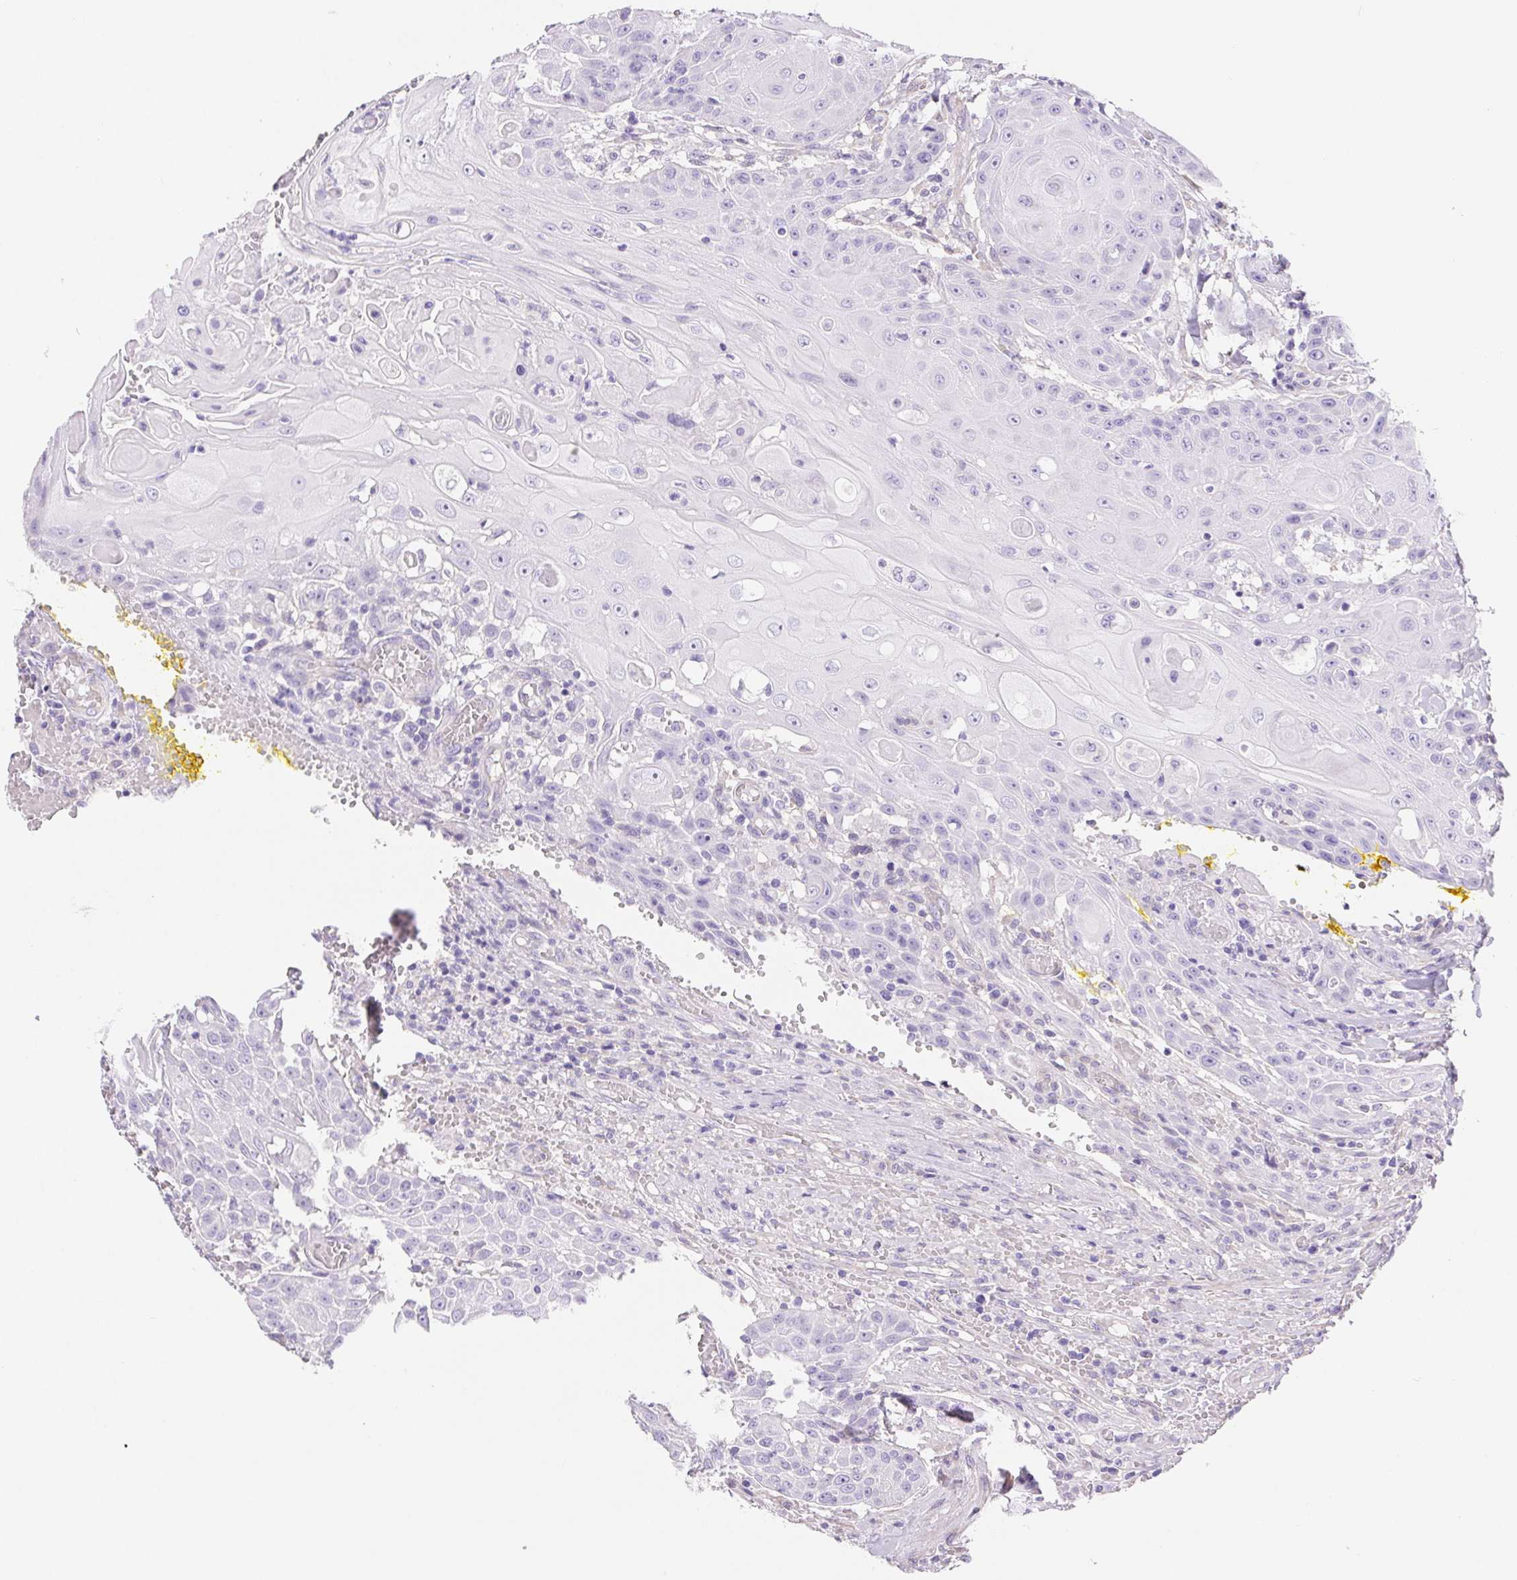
{"staining": {"intensity": "negative", "quantity": "none", "location": "none"}, "tissue": "head and neck cancer", "cell_type": "Tumor cells", "image_type": "cancer", "snomed": [{"axis": "morphology", "description": "Normal tissue, NOS"}, {"axis": "morphology", "description": "Squamous cell carcinoma, NOS"}, {"axis": "topography", "description": "Oral tissue"}, {"axis": "topography", "description": "Head-Neck"}], "caption": "Squamous cell carcinoma (head and neck) was stained to show a protein in brown. There is no significant expression in tumor cells.", "gene": "PNLIP", "patient": {"sex": "female", "age": 55}}